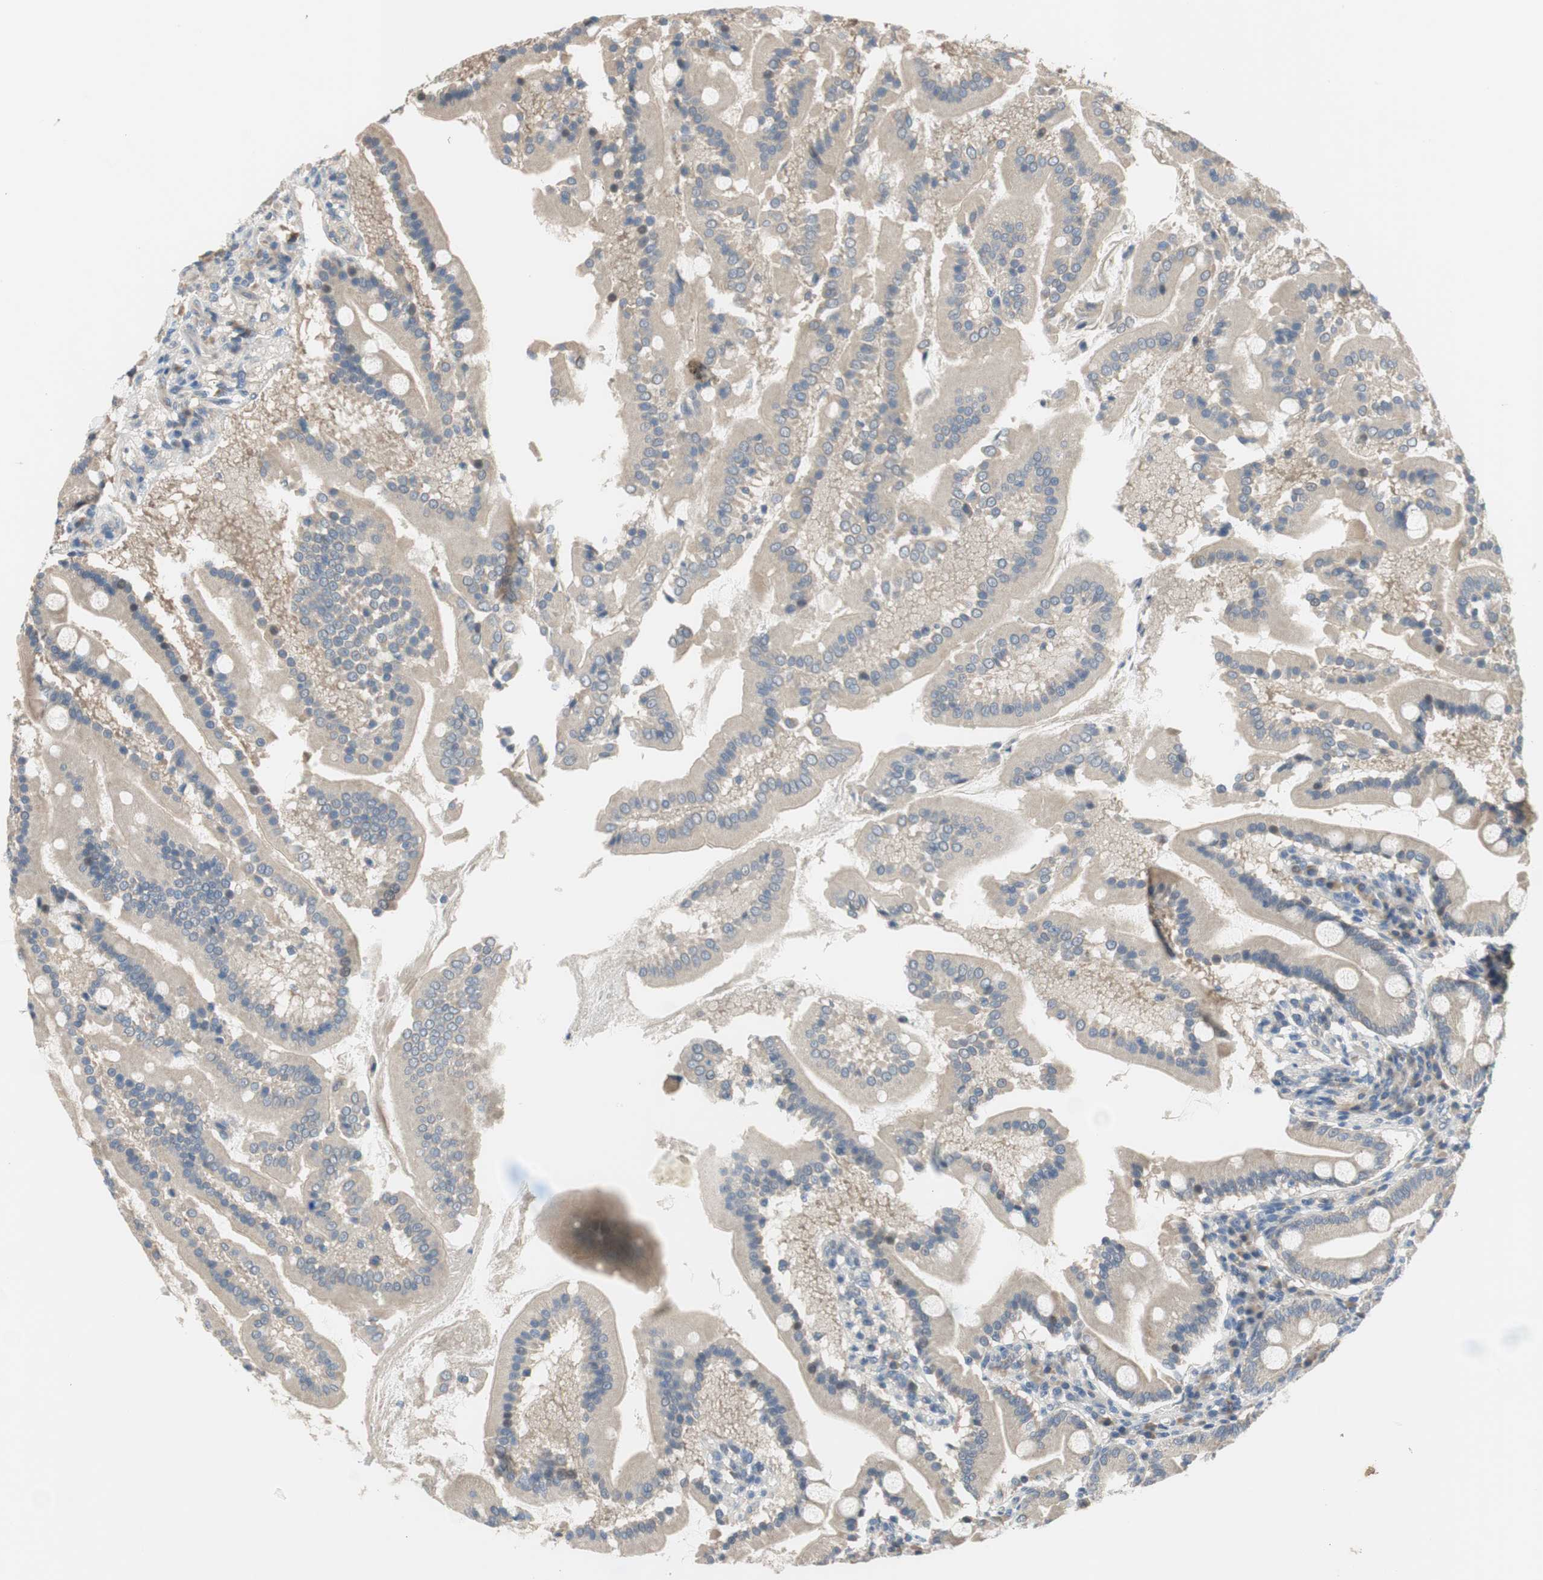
{"staining": {"intensity": "weak", "quantity": ">75%", "location": "cytoplasmic/membranous"}, "tissue": "duodenum", "cell_type": "Glandular cells", "image_type": "normal", "snomed": [{"axis": "morphology", "description": "Normal tissue, NOS"}, {"axis": "topography", "description": "Duodenum"}], "caption": "IHC histopathology image of normal duodenum stained for a protein (brown), which exhibits low levels of weak cytoplasmic/membranous staining in about >75% of glandular cells.", "gene": "TACR3", "patient": {"sex": "male", "age": 50}}